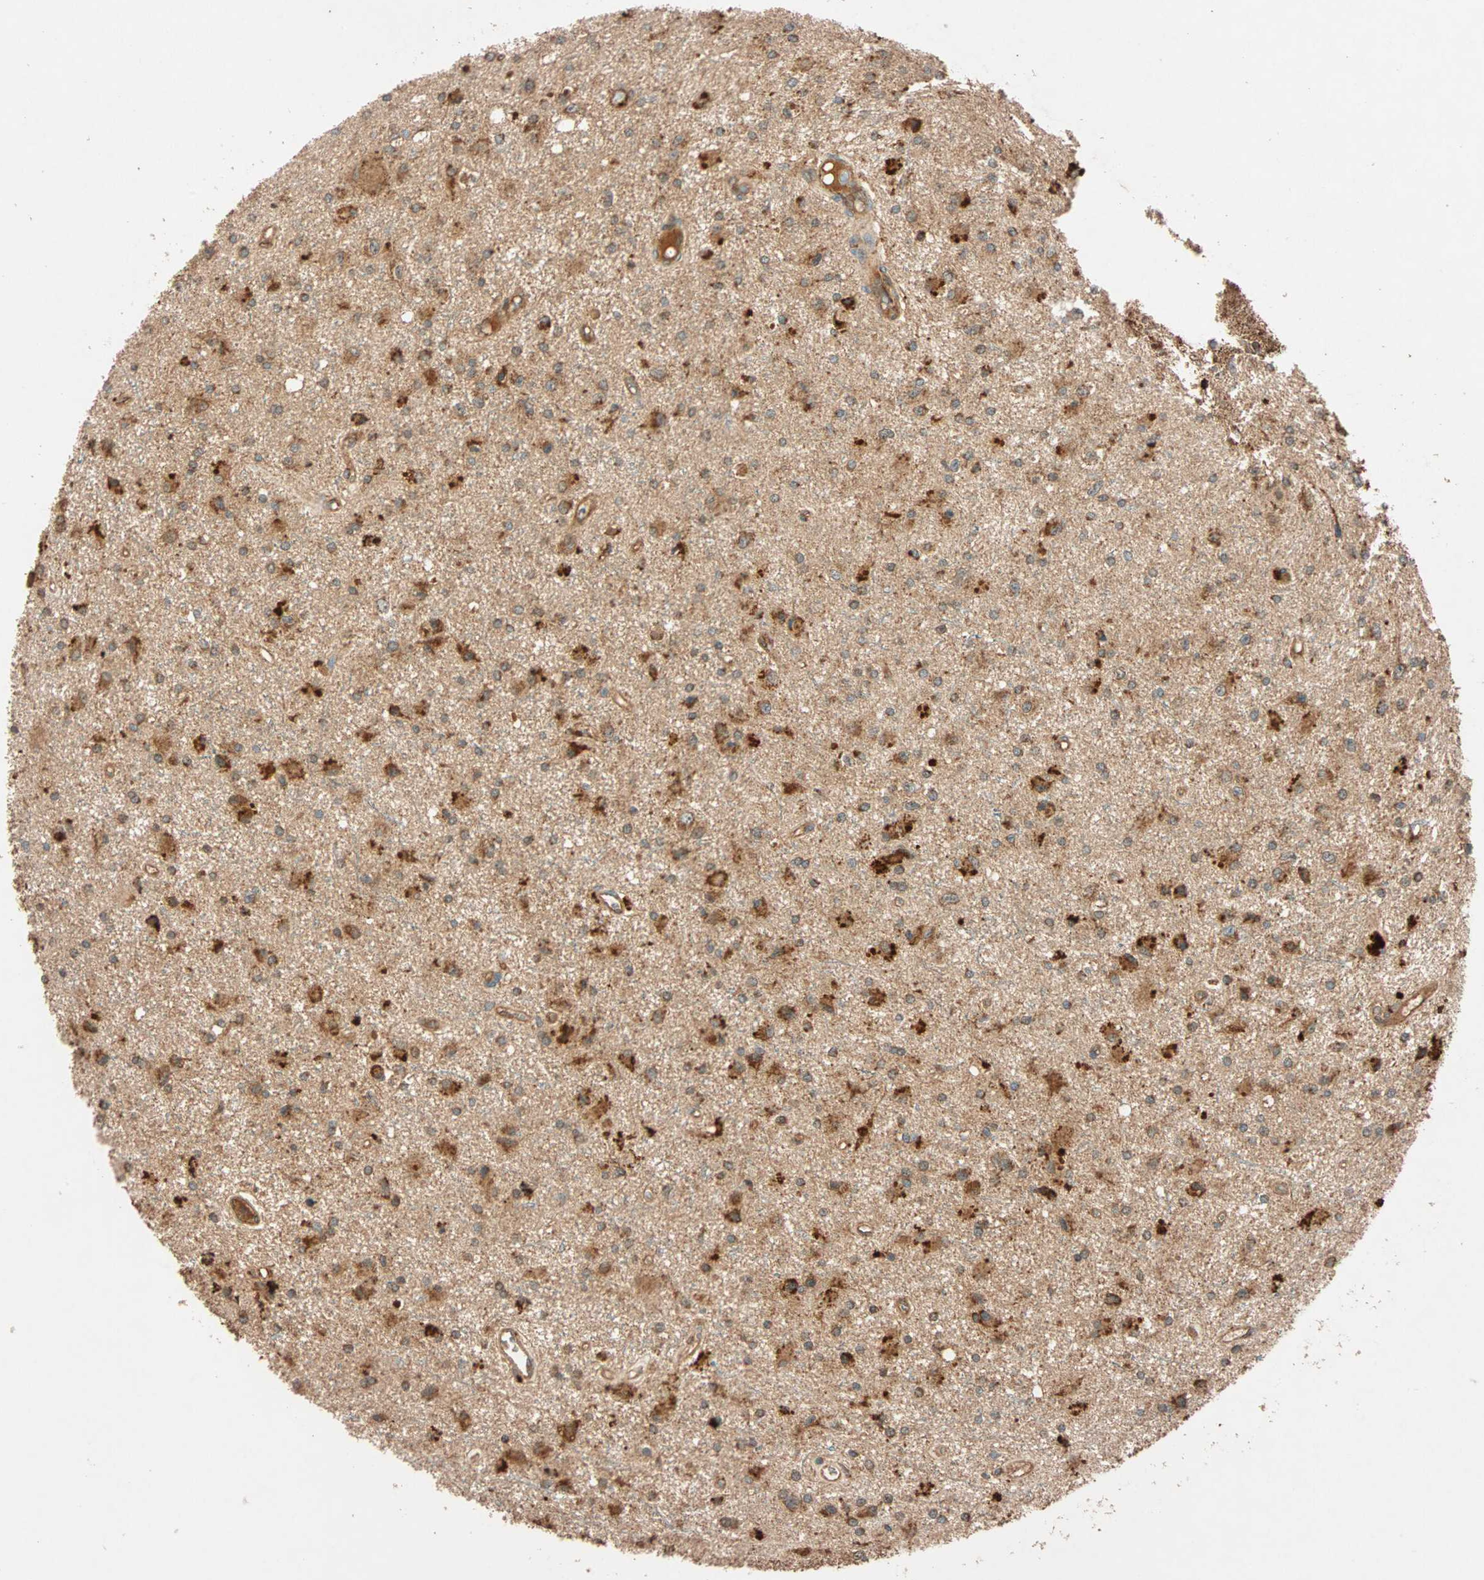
{"staining": {"intensity": "strong", "quantity": ">75%", "location": "cytoplasmic/membranous"}, "tissue": "glioma", "cell_type": "Tumor cells", "image_type": "cancer", "snomed": [{"axis": "morphology", "description": "Glioma, malignant, Low grade"}, {"axis": "topography", "description": "Brain"}], "caption": "This is an image of immunohistochemistry (IHC) staining of malignant glioma (low-grade), which shows strong staining in the cytoplasmic/membranous of tumor cells.", "gene": "MAPK1", "patient": {"sex": "male", "age": 58}}